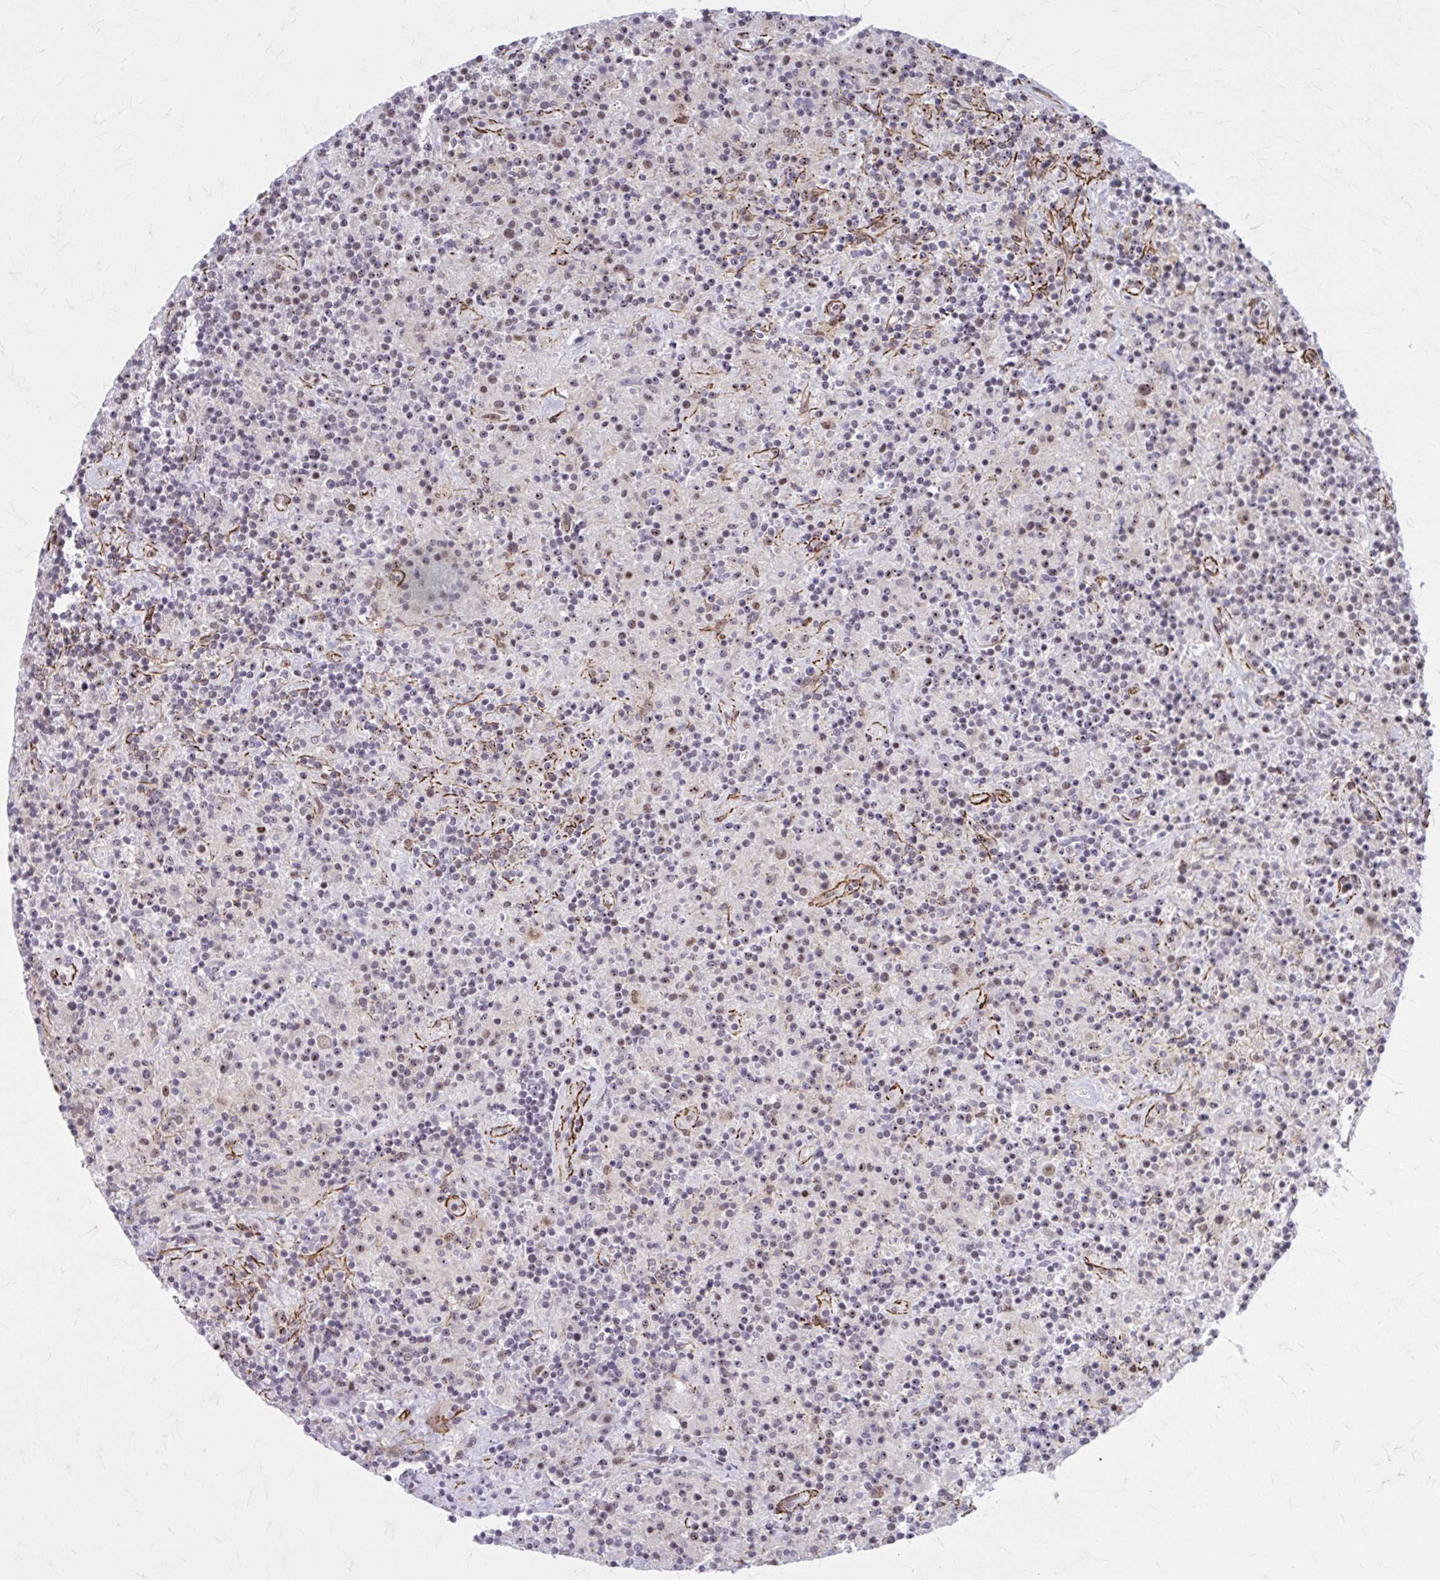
{"staining": {"intensity": "weak", "quantity": "25%-75%", "location": "nuclear"}, "tissue": "lymphoma", "cell_type": "Tumor cells", "image_type": "cancer", "snomed": [{"axis": "morphology", "description": "Hodgkin's disease, NOS"}, {"axis": "topography", "description": "Lymph node"}], "caption": "Protein staining by immunohistochemistry demonstrates weak nuclear staining in about 25%-75% of tumor cells in Hodgkin's disease.", "gene": "NRBF2", "patient": {"sex": "male", "age": 70}}